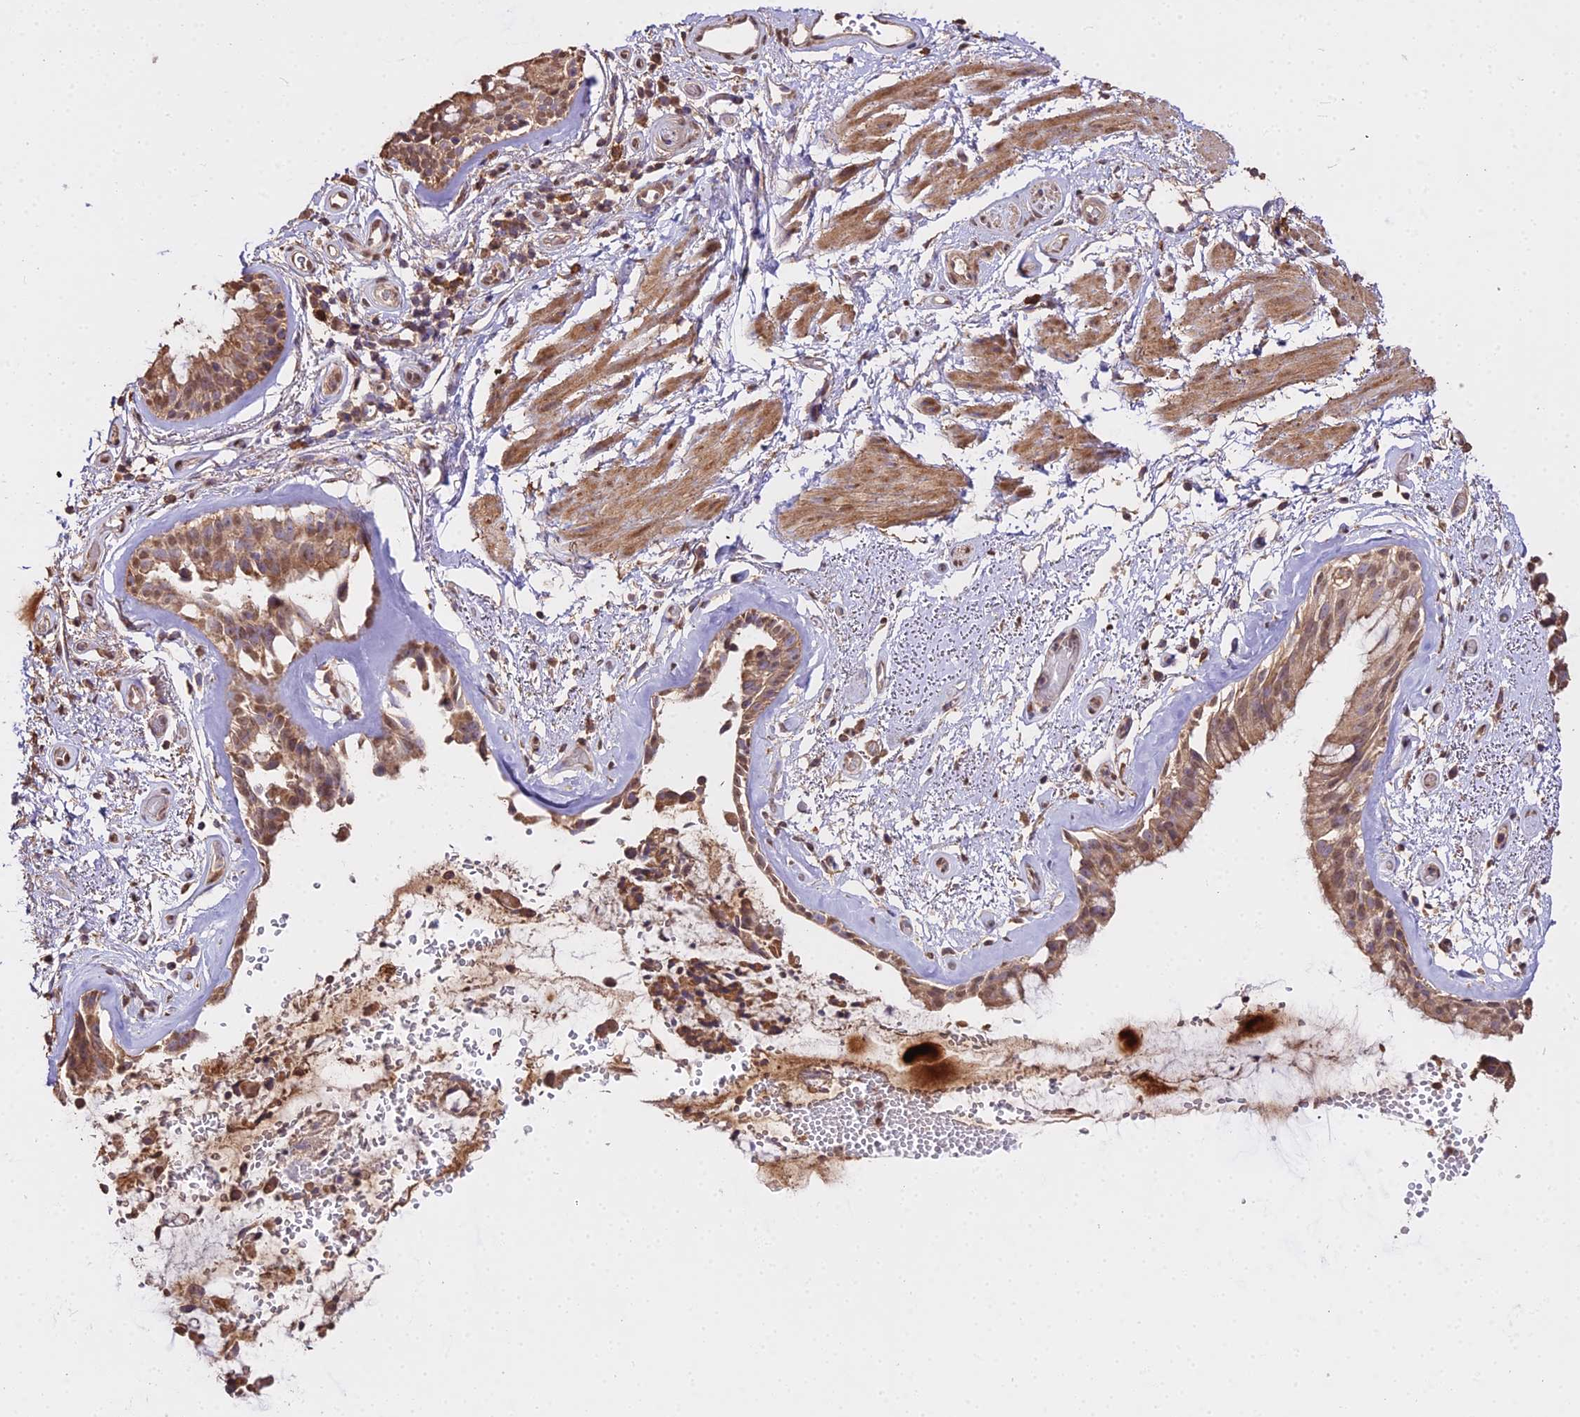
{"staining": {"intensity": "moderate", "quantity": ">75%", "location": "cytoplasmic/membranous"}, "tissue": "bronchus", "cell_type": "Respiratory epithelial cells", "image_type": "normal", "snomed": [{"axis": "morphology", "description": "Normal tissue, NOS"}, {"axis": "topography", "description": "Cartilage tissue"}, {"axis": "topography", "description": "Bronchus"}], "caption": "The image reveals immunohistochemical staining of normal bronchus. There is moderate cytoplasmic/membranous positivity is seen in about >75% of respiratory epithelial cells.", "gene": "METTL13", "patient": {"sex": "female", "age": 66}}